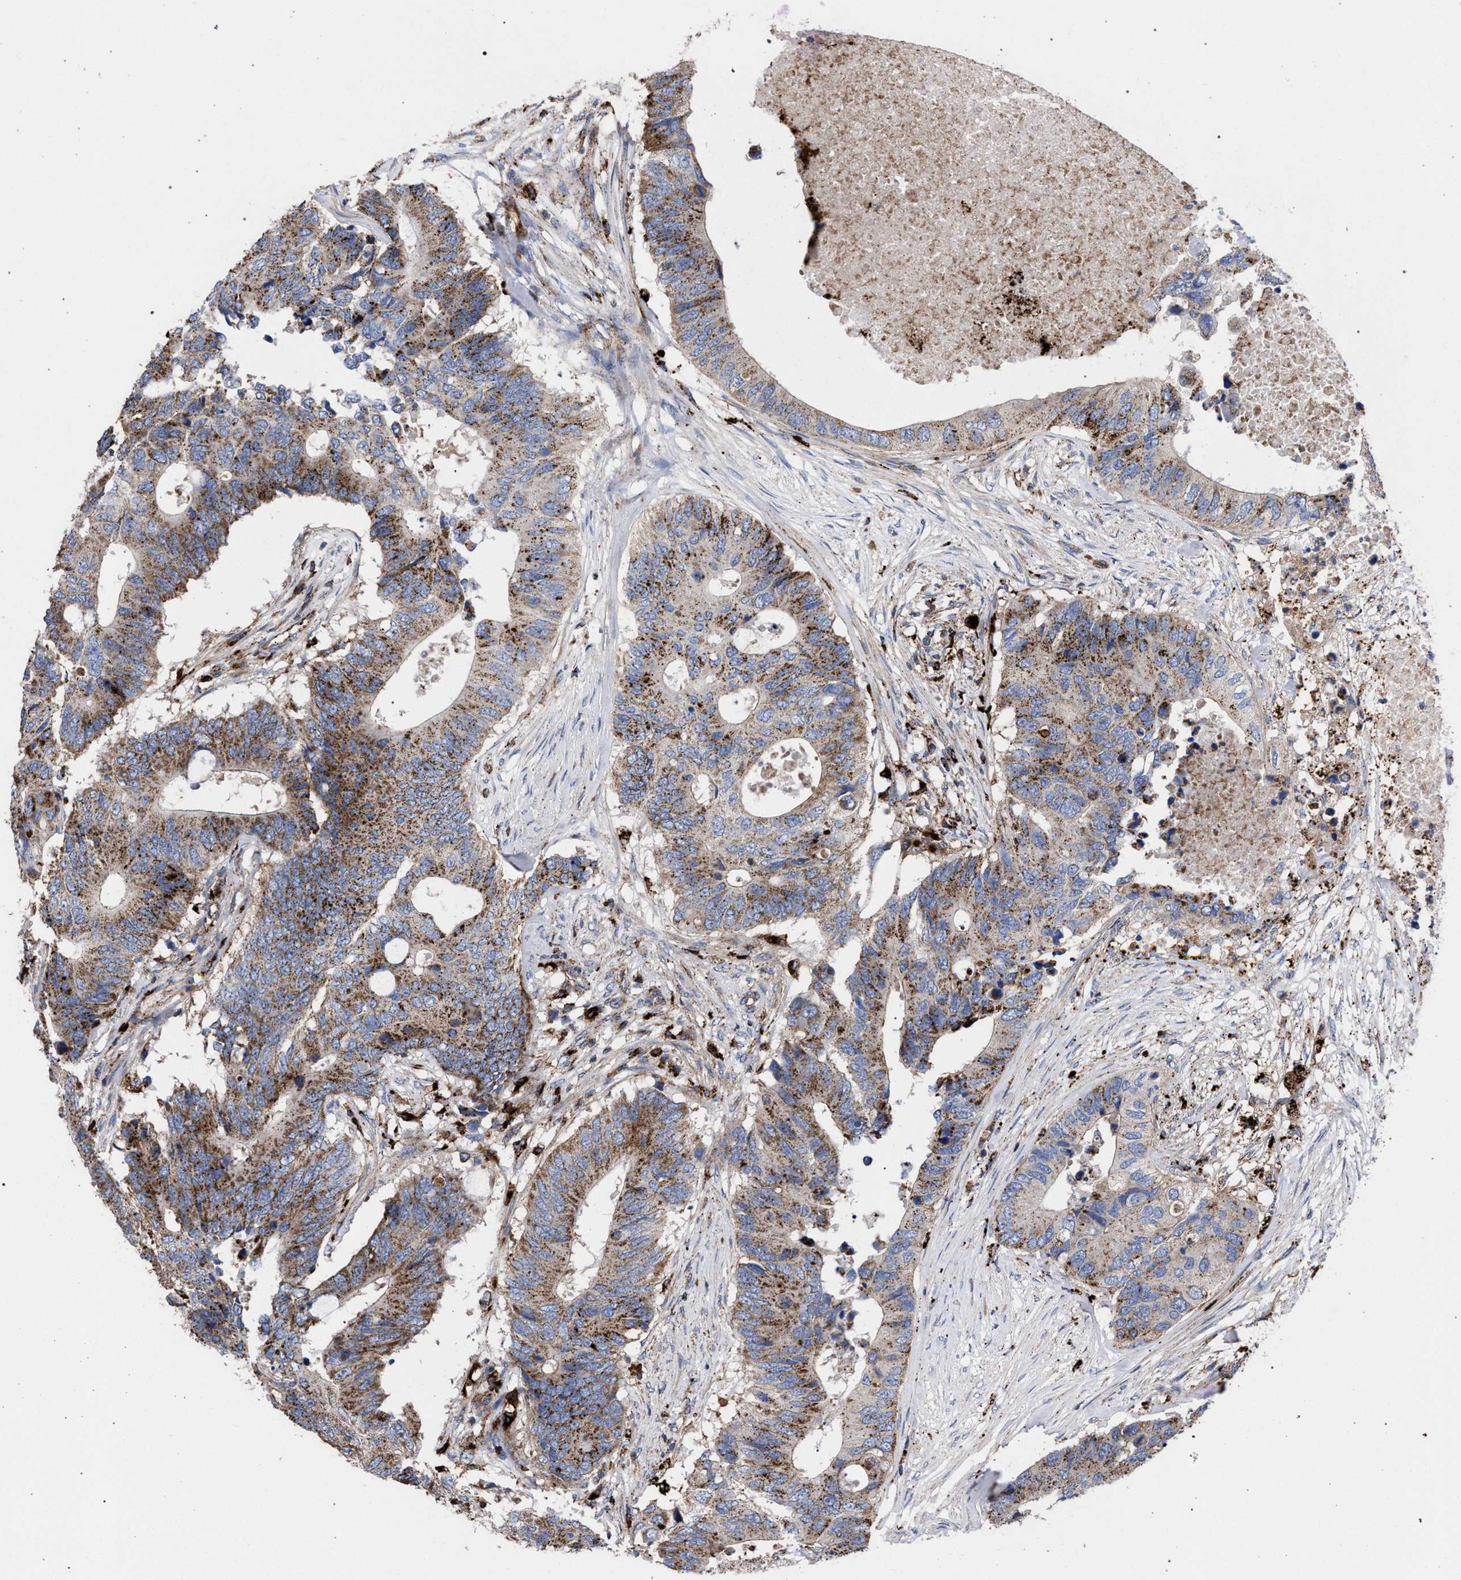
{"staining": {"intensity": "moderate", "quantity": ">75%", "location": "cytoplasmic/membranous"}, "tissue": "colorectal cancer", "cell_type": "Tumor cells", "image_type": "cancer", "snomed": [{"axis": "morphology", "description": "Adenocarcinoma, NOS"}, {"axis": "topography", "description": "Colon"}], "caption": "Immunohistochemistry staining of colorectal adenocarcinoma, which displays medium levels of moderate cytoplasmic/membranous staining in approximately >75% of tumor cells indicating moderate cytoplasmic/membranous protein expression. The staining was performed using DAB (brown) for protein detection and nuclei were counterstained in hematoxylin (blue).", "gene": "PPT1", "patient": {"sex": "male", "age": 71}}